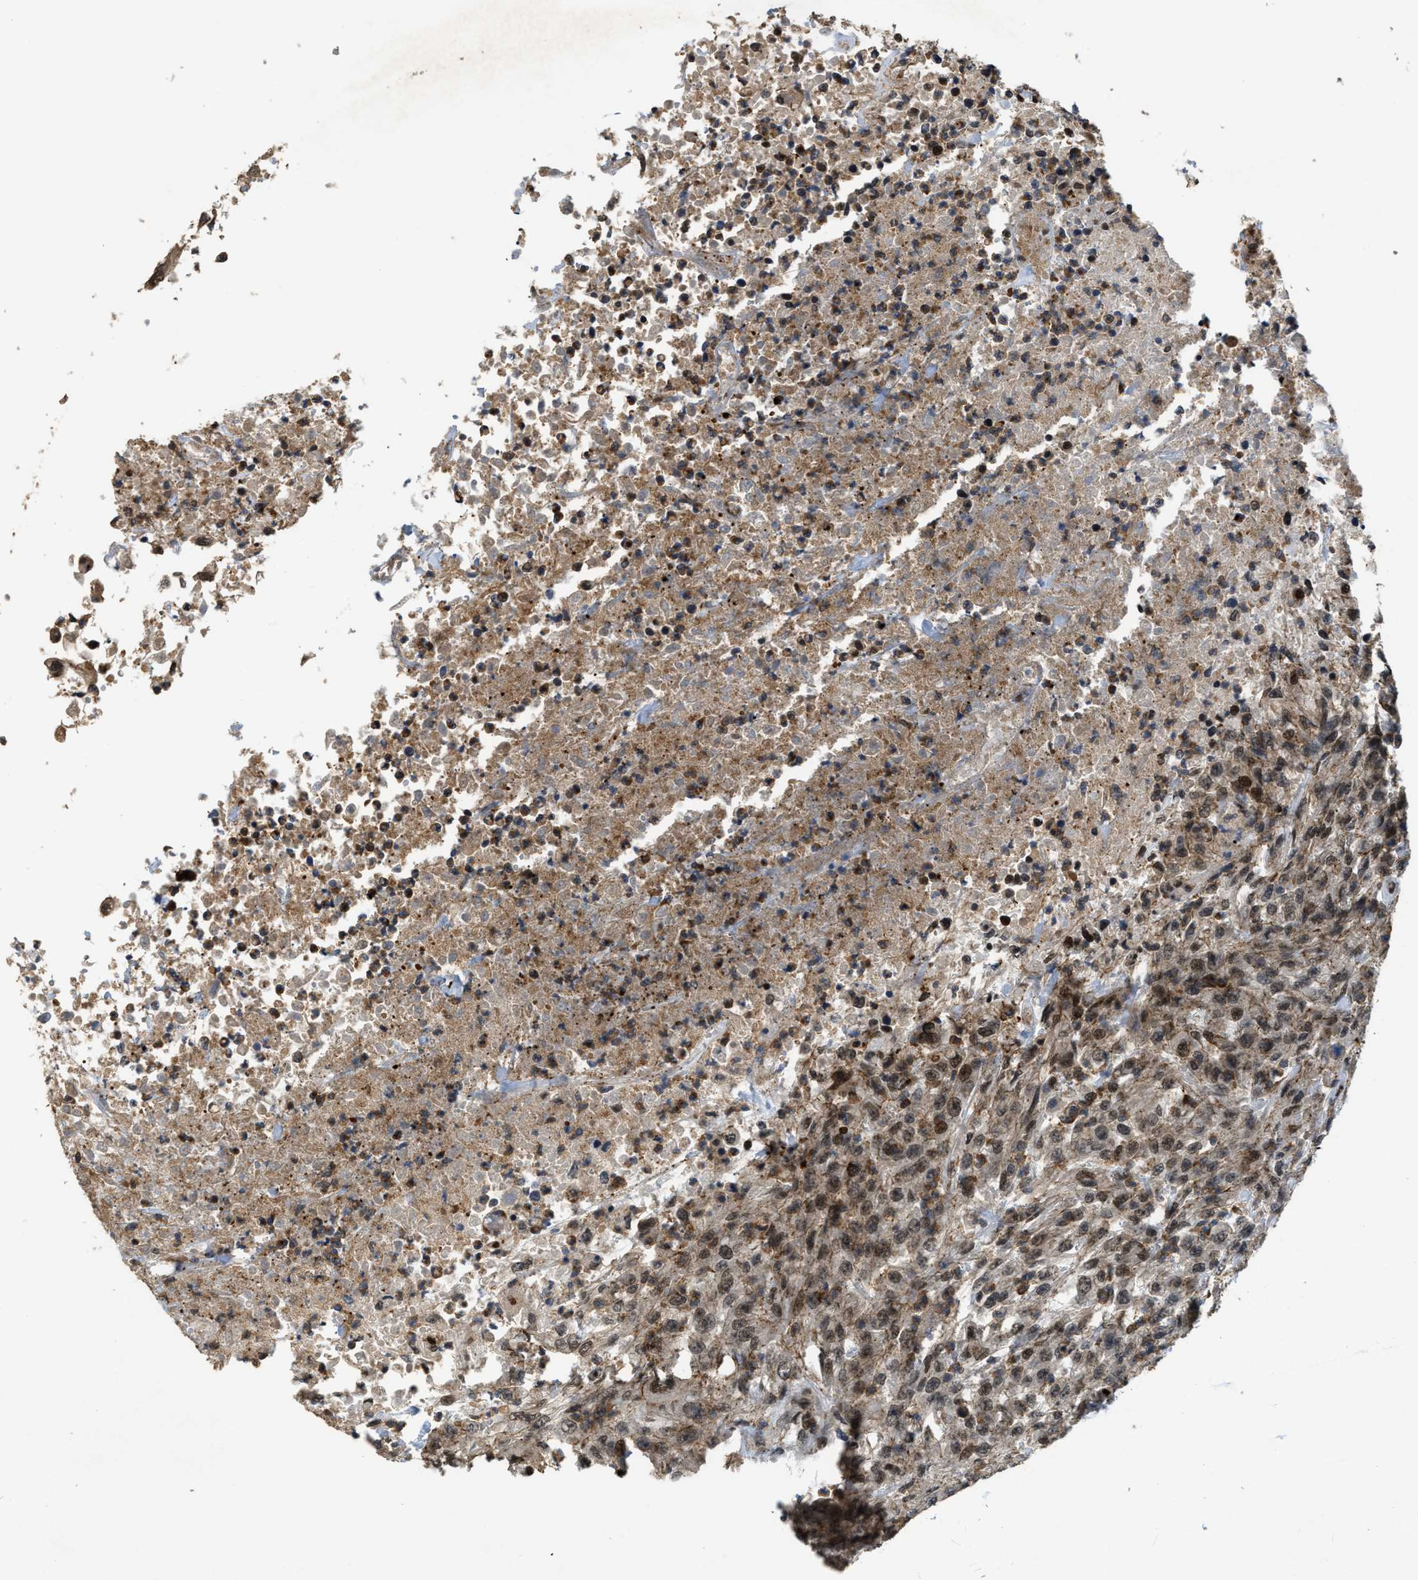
{"staining": {"intensity": "moderate", "quantity": ">75%", "location": "nuclear"}, "tissue": "urothelial cancer", "cell_type": "Tumor cells", "image_type": "cancer", "snomed": [{"axis": "morphology", "description": "Urothelial carcinoma, High grade"}, {"axis": "topography", "description": "Urinary bladder"}], "caption": "Protein expression analysis of urothelial cancer demonstrates moderate nuclear expression in approximately >75% of tumor cells.", "gene": "DPF2", "patient": {"sex": "male", "age": 46}}